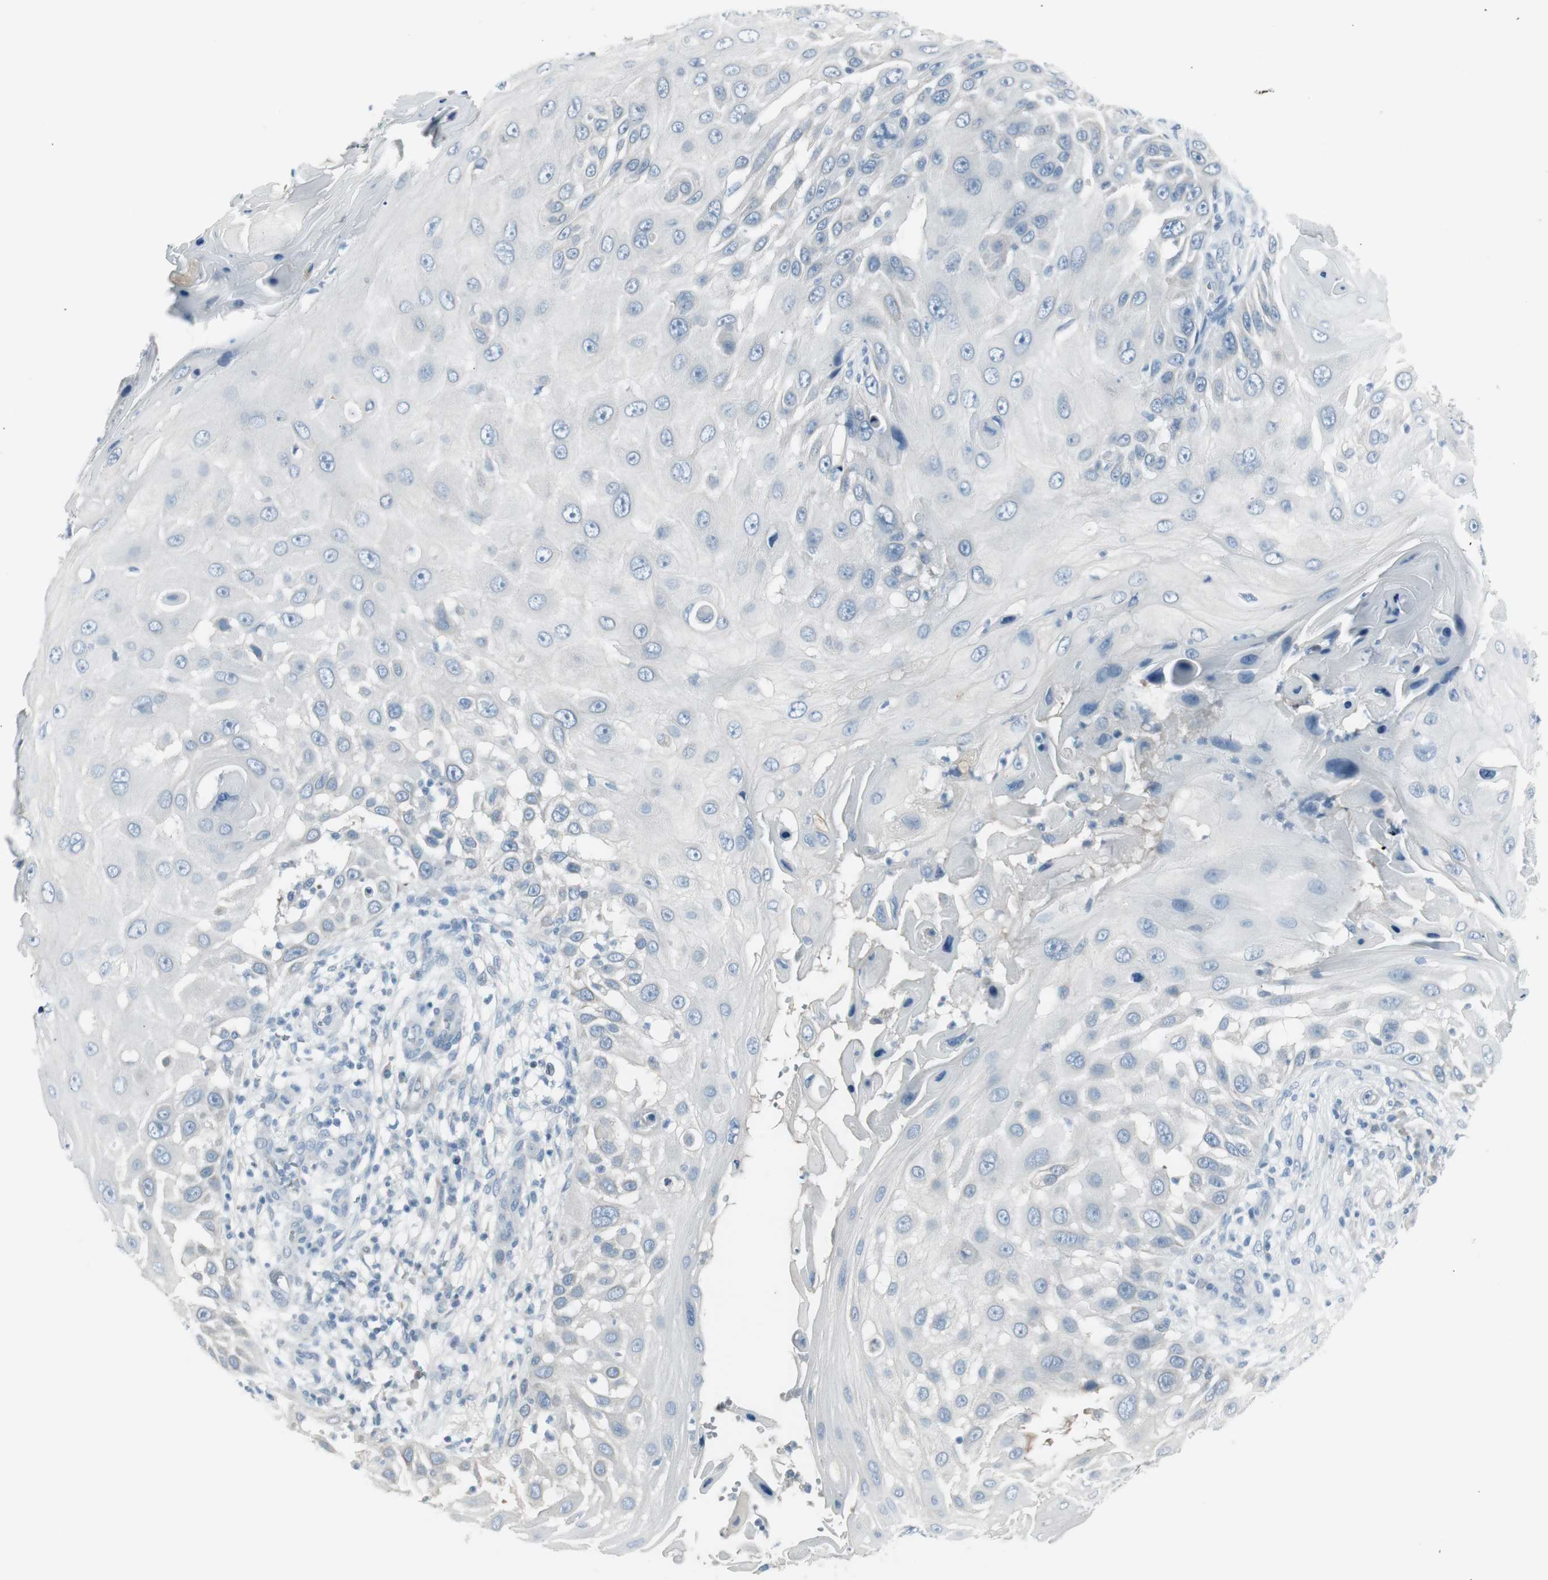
{"staining": {"intensity": "negative", "quantity": "none", "location": "none"}, "tissue": "skin cancer", "cell_type": "Tumor cells", "image_type": "cancer", "snomed": [{"axis": "morphology", "description": "Squamous cell carcinoma, NOS"}, {"axis": "topography", "description": "Skin"}], "caption": "High power microscopy micrograph of an IHC image of squamous cell carcinoma (skin), revealing no significant expression in tumor cells.", "gene": "AGR2", "patient": {"sex": "female", "age": 44}}